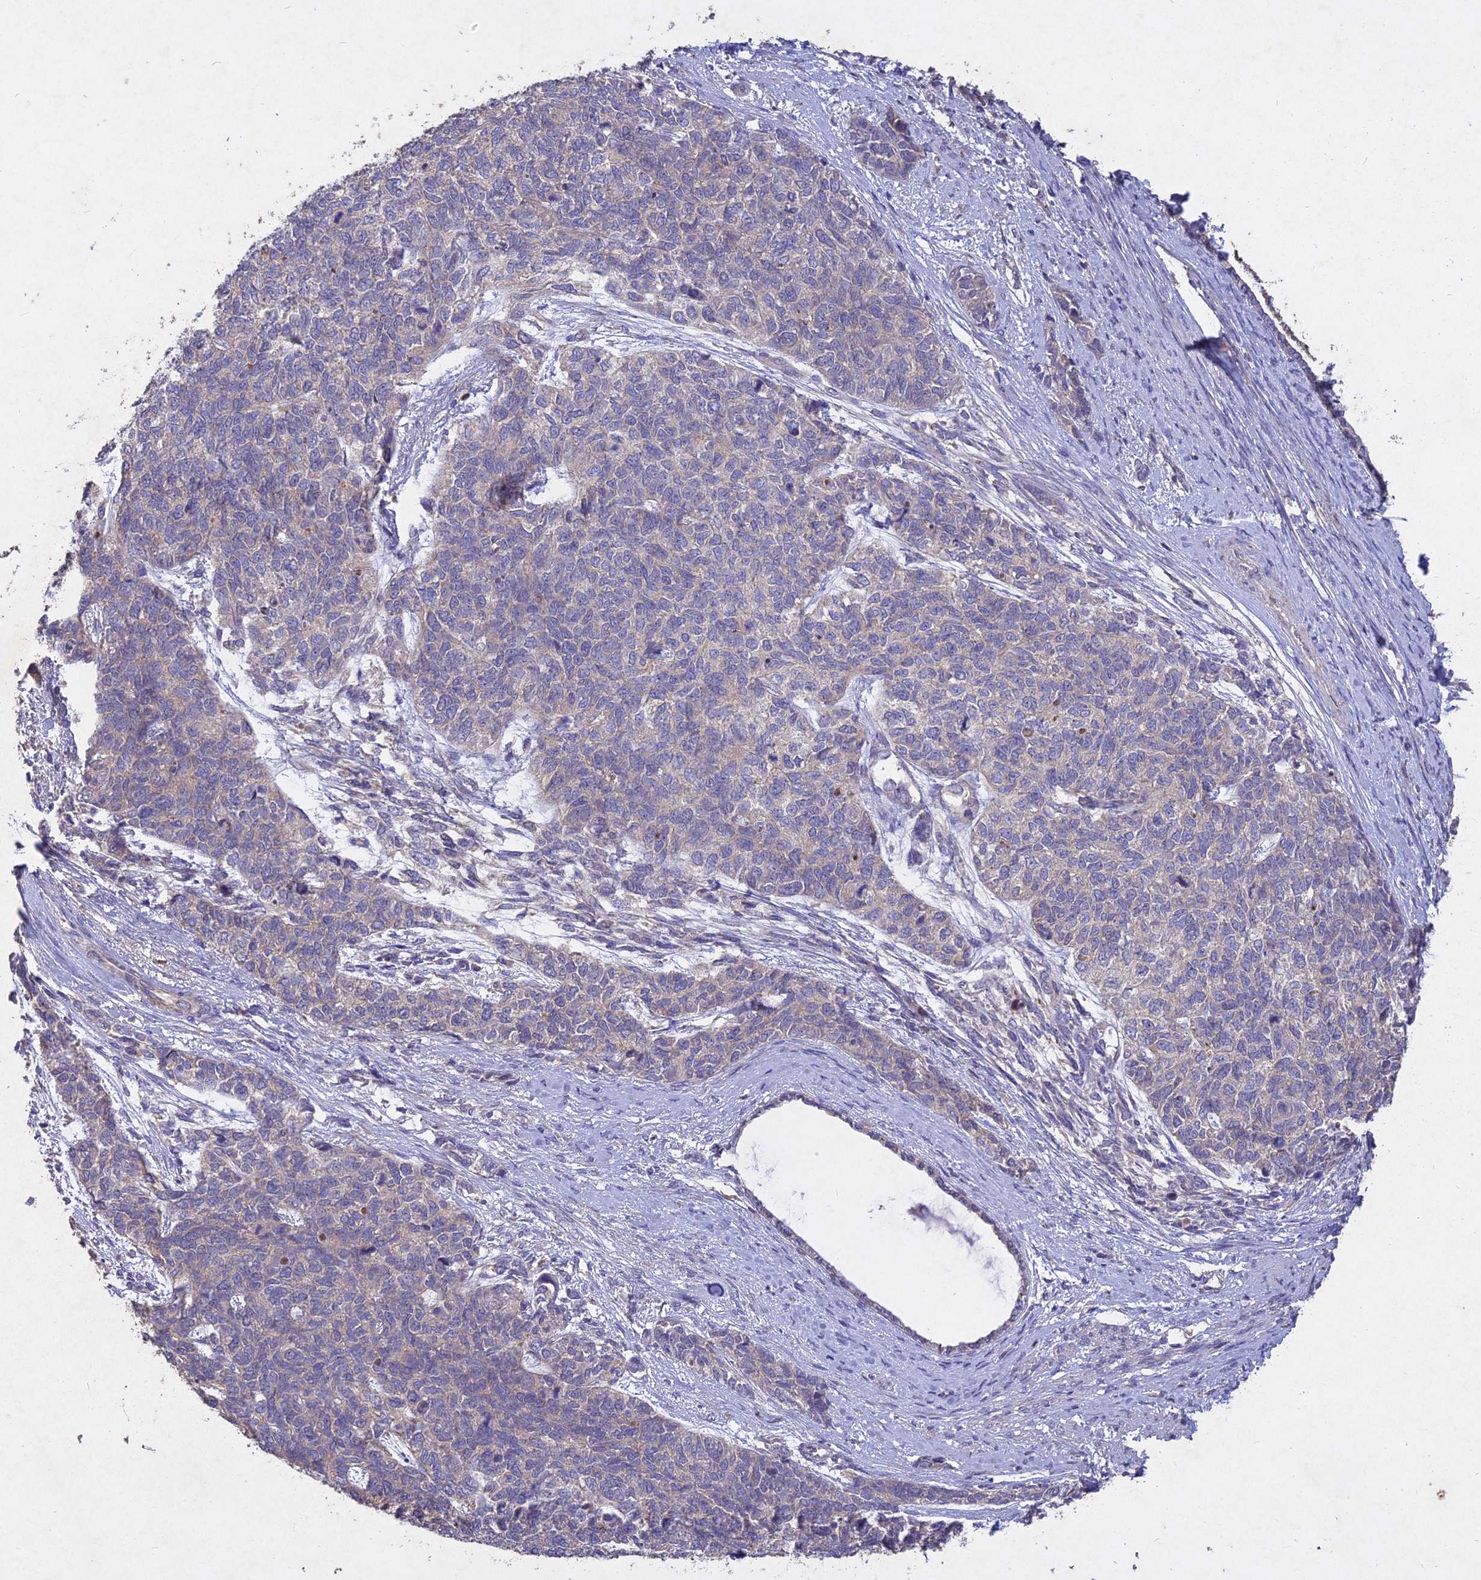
{"staining": {"intensity": "negative", "quantity": "none", "location": "none"}, "tissue": "cervical cancer", "cell_type": "Tumor cells", "image_type": "cancer", "snomed": [{"axis": "morphology", "description": "Squamous cell carcinoma, NOS"}, {"axis": "topography", "description": "Cervix"}], "caption": "The photomicrograph reveals no significant expression in tumor cells of cervical cancer (squamous cell carcinoma). The staining is performed using DAB brown chromogen with nuclei counter-stained in using hematoxylin.", "gene": "SLC26A4", "patient": {"sex": "female", "age": 63}}